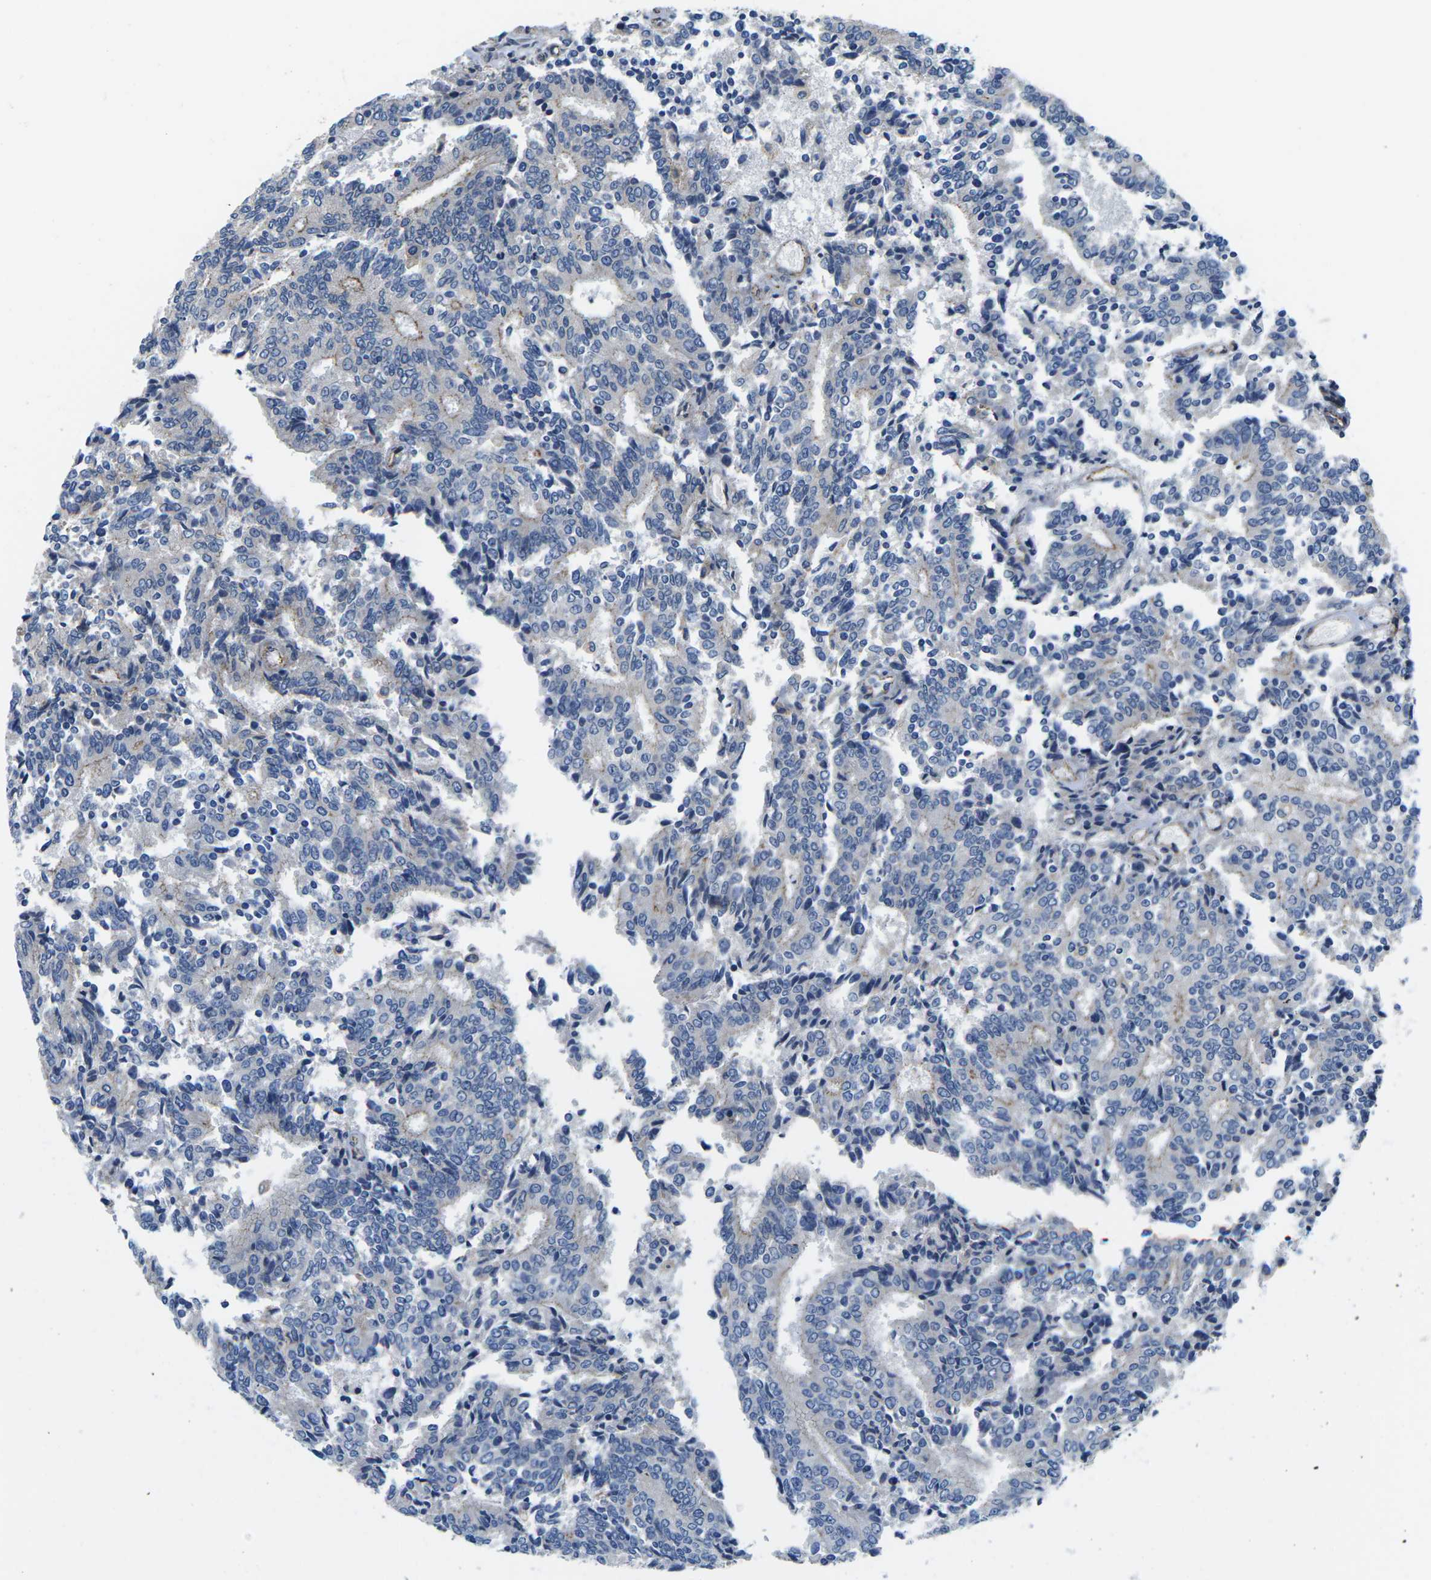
{"staining": {"intensity": "weak", "quantity": "<25%", "location": "cytoplasmic/membranous"}, "tissue": "prostate cancer", "cell_type": "Tumor cells", "image_type": "cancer", "snomed": [{"axis": "morphology", "description": "Normal tissue, NOS"}, {"axis": "morphology", "description": "Adenocarcinoma, High grade"}, {"axis": "topography", "description": "Prostate"}, {"axis": "topography", "description": "Seminal veicle"}], "caption": "Tumor cells show no significant protein positivity in prostate cancer (high-grade adenocarcinoma).", "gene": "CTNND1", "patient": {"sex": "male", "age": 55}}